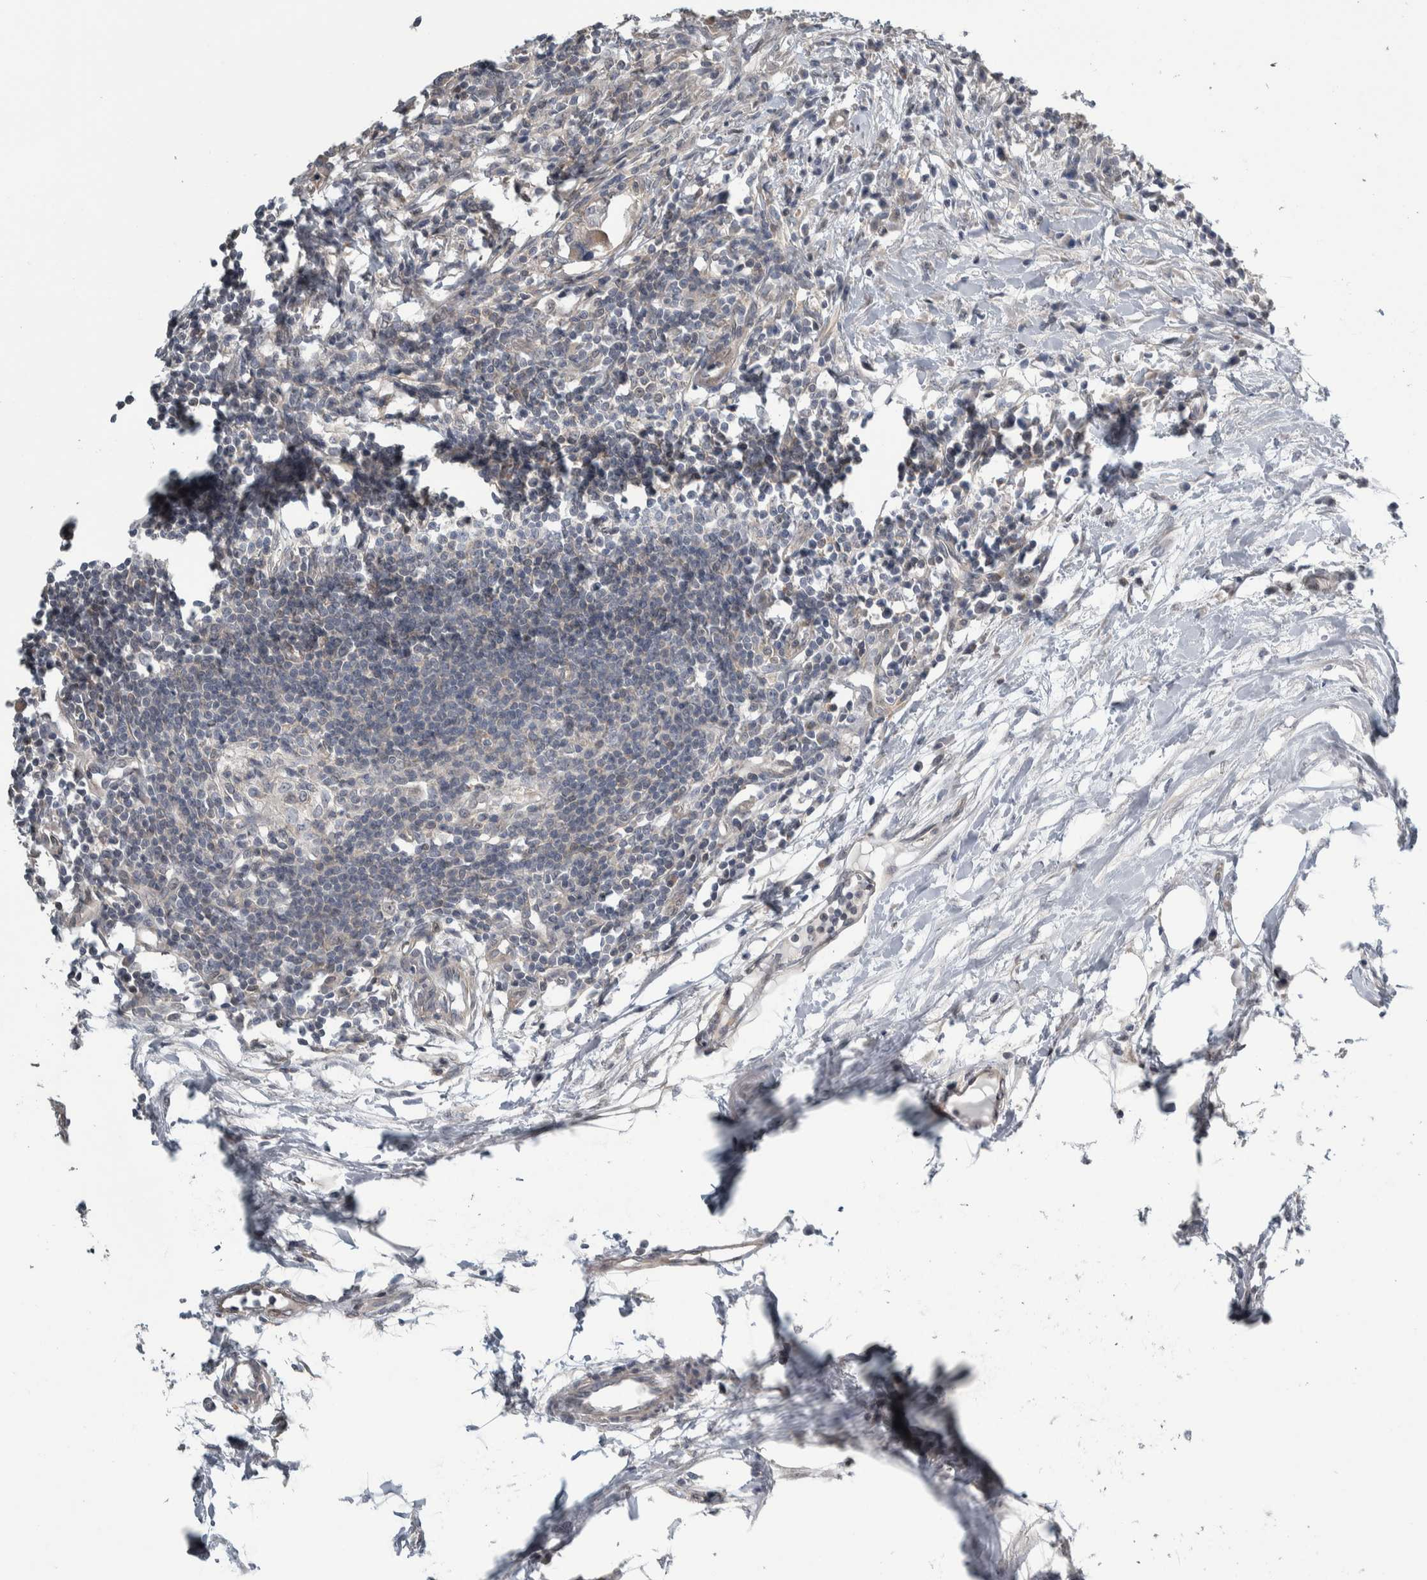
{"staining": {"intensity": "weak", "quantity": "<25%", "location": "cytoplasmic/membranous"}, "tissue": "lymph node", "cell_type": "Germinal center cells", "image_type": "normal", "snomed": [{"axis": "morphology", "description": "Normal tissue, NOS"}, {"axis": "morphology", "description": "Malignant melanoma, Metastatic site"}, {"axis": "topography", "description": "Lymph node"}], "caption": "This micrograph is of benign lymph node stained with immunohistochemistry to label a protein in brown with the nuclei are counter-stained blue. There is no staining in germinal center cells.", "gene": "TAX1BP1", "patient": {"sex": "male", "age": 41}}